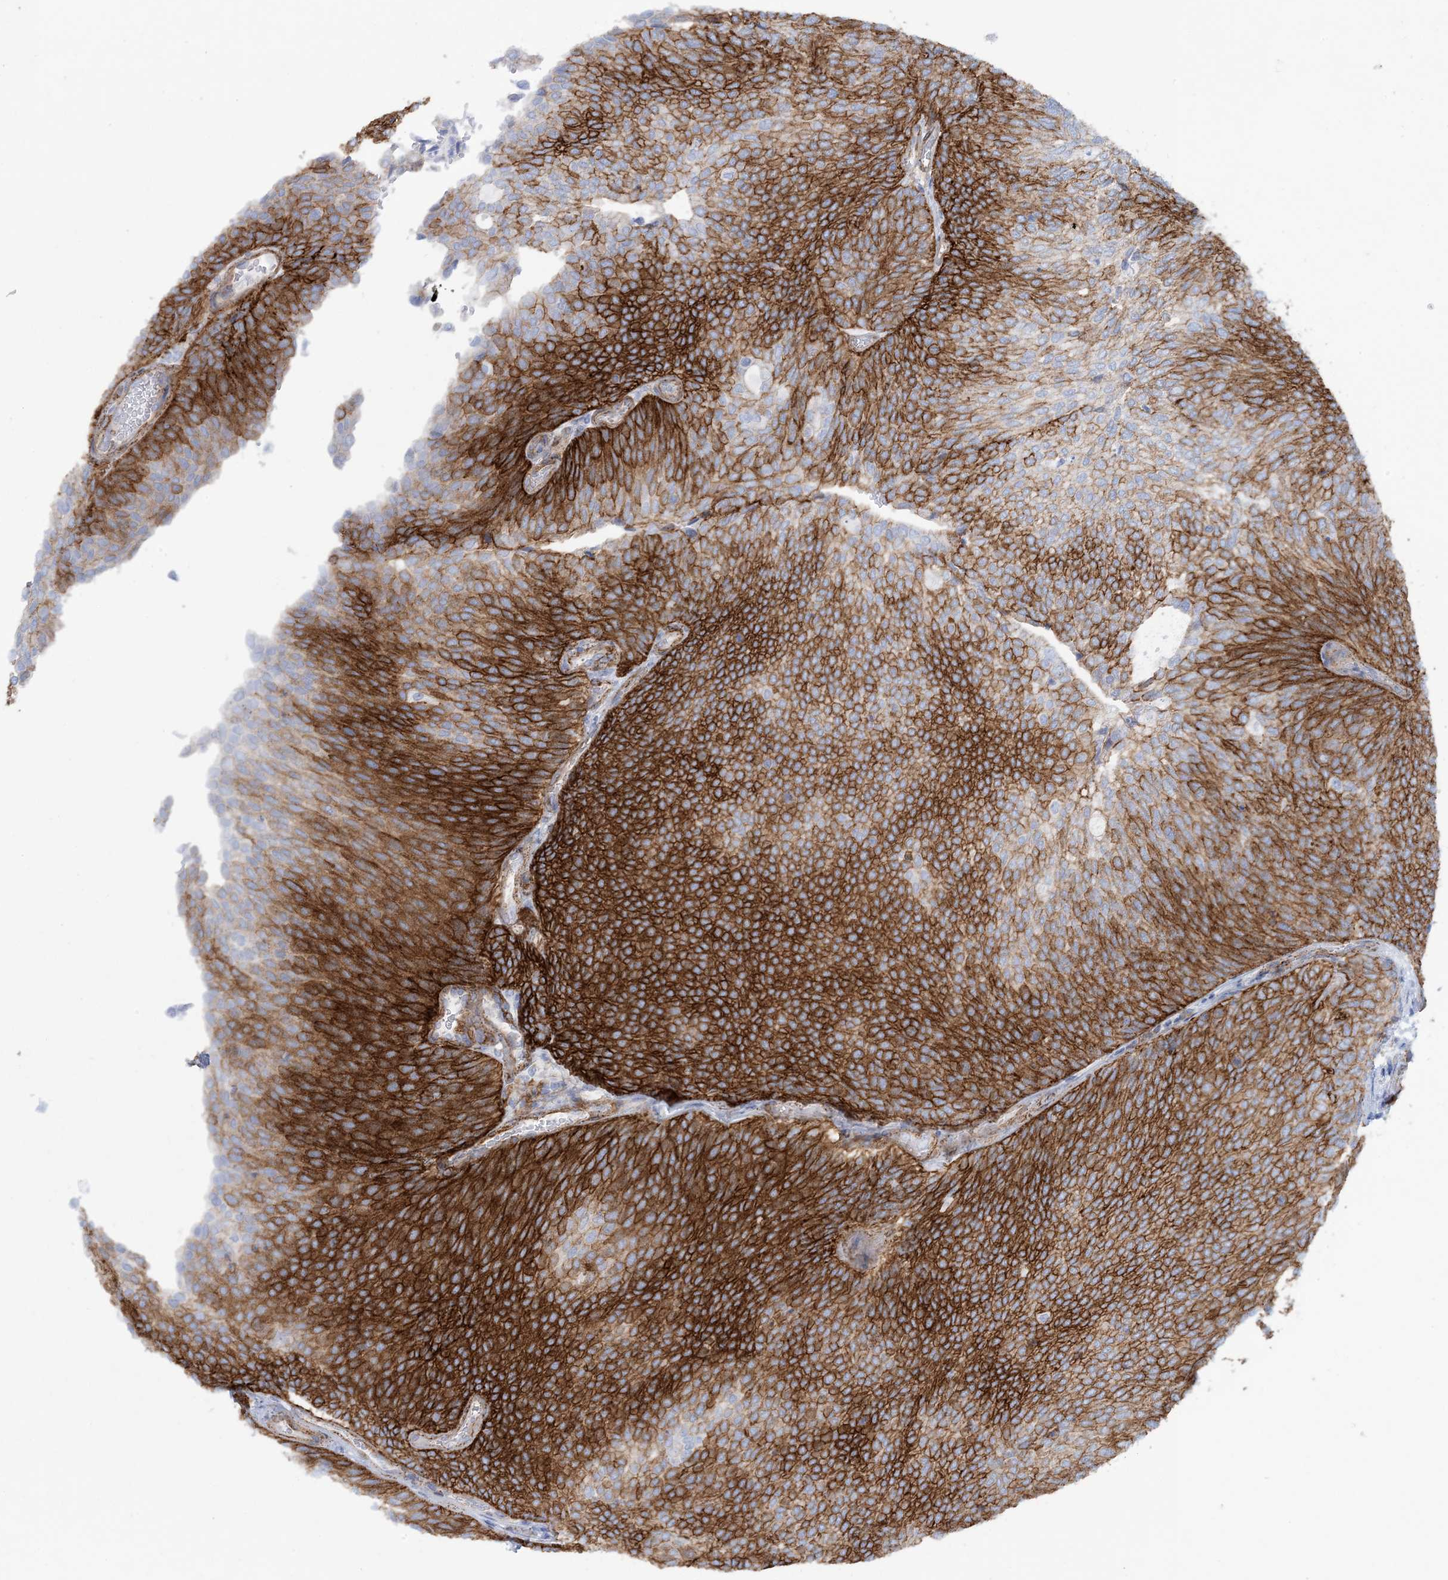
{"staining": {"intensity": "strong", "quantity": "25%-75%", "location": "cytoplasmic/membranous"}, "tissue": "urothelial cancer", "cell_type": "Tumor cells", "image_type": "cancer", "snomed": [{"axis": "morphology", "description": "Urothelial carcinoma, Low grade"}, {"axis": "topography", "description": "Urinary bladder"}], "caption": "Human urothelial cancer stained with a brown dye reveals strong cytoplasmic/membranous positive positivity in approximately 25%-75% of tumor cells.", "gene": "SHANK1", "patient": {"sex": "female", "age": 79}}